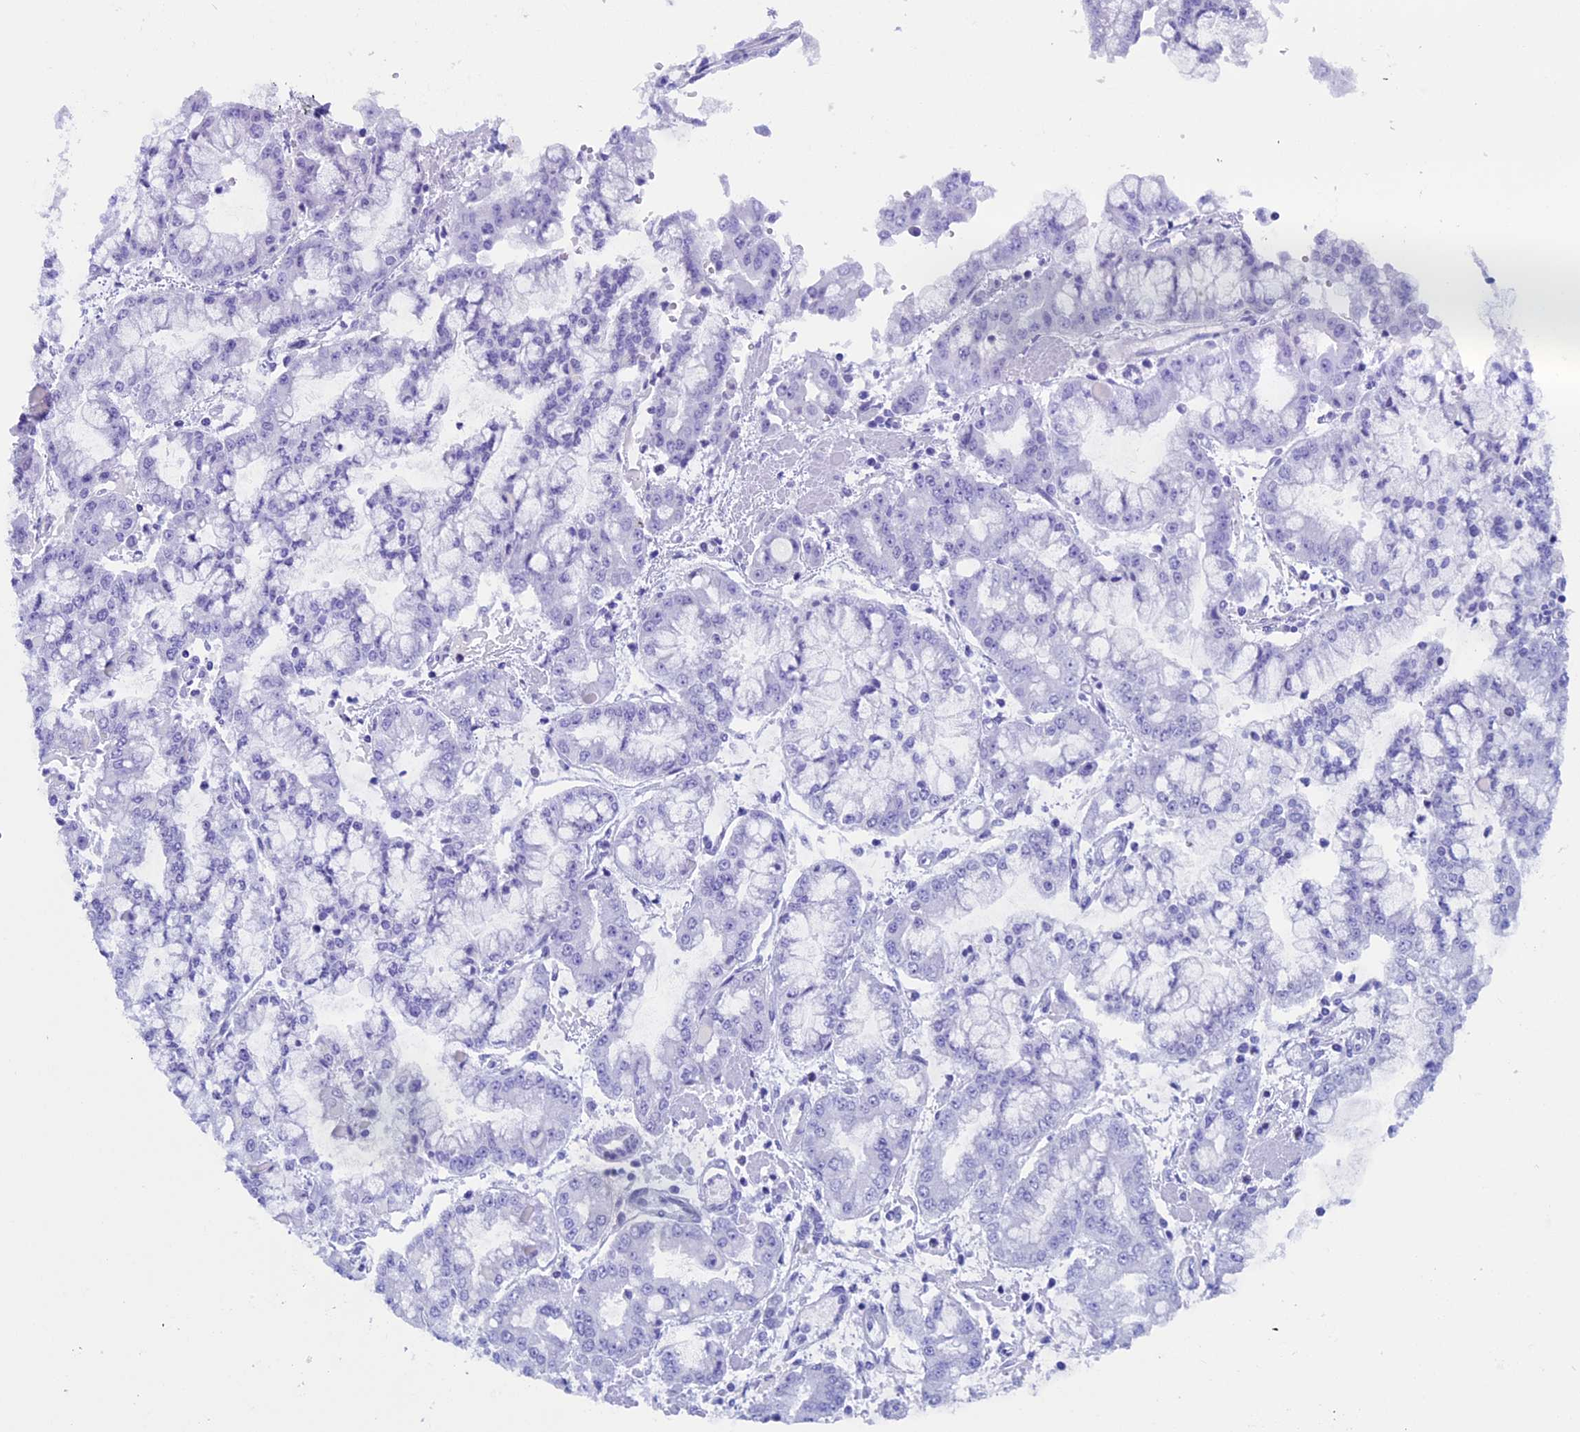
{"staining": {"intensity": "negative", "quantity": "none", "location": "none"}, "tissue": "stomach cancer", "cell_type": "Tumor cells", "image_type": "cancer", "snomed": [{"axis": "morphology", "description": "Adenocarcinoma, NOS"}, {"axis": "topography", "description": "Stomach"}], "caption": "Stomach adenocarcinoma was stained to show a protein in brown. There is no significant staining in tumor cells. (Stains: DAB immunohistochemistry with hematoxylin counter stain, Microscopy: brightfield microscopy at high magnification).", "gene": "FAM169A", "patient": {"sex": "male", "age": 76}}